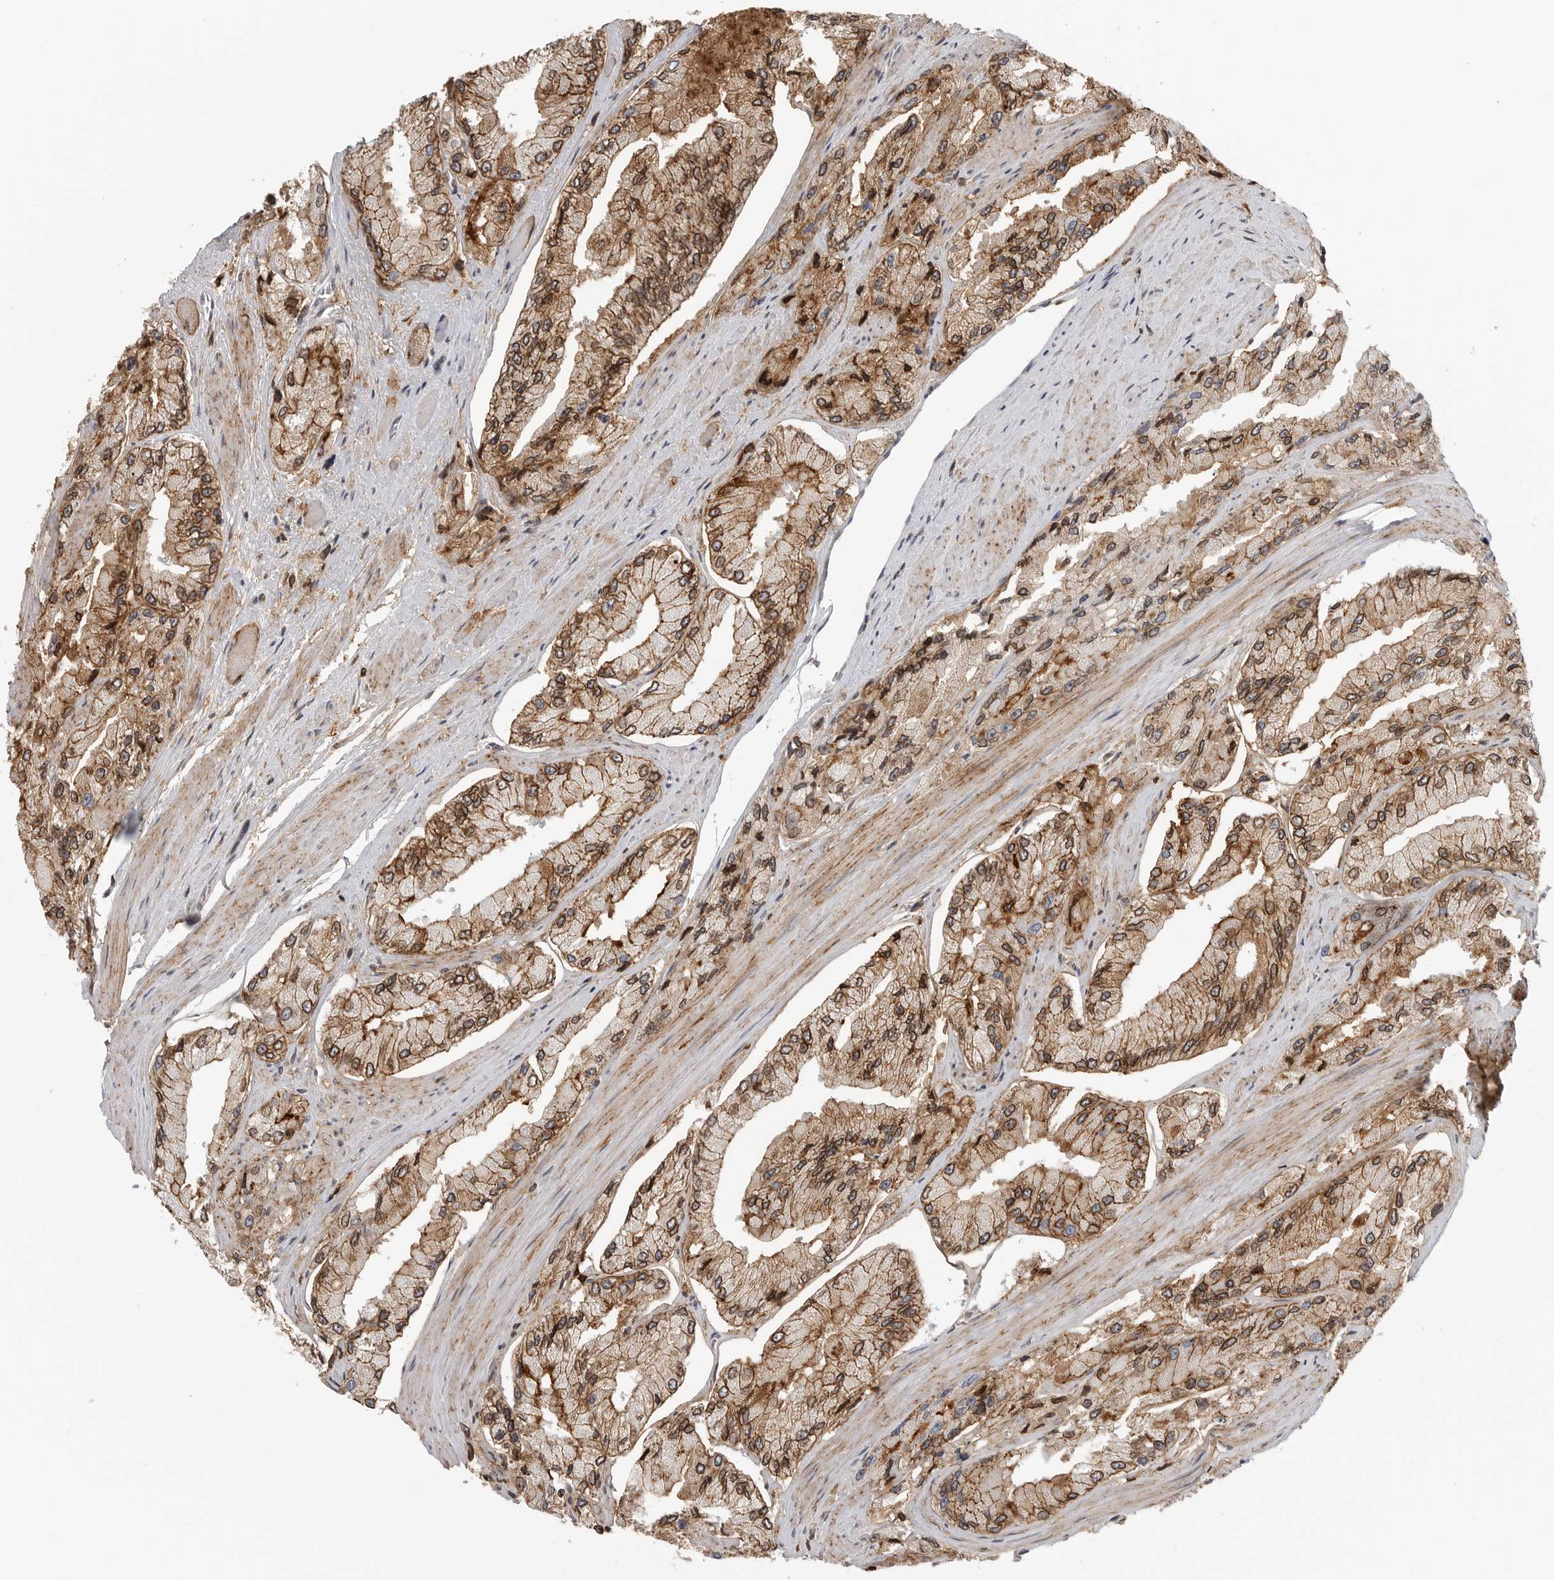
{"staining": {"intensity": "moderate", "quantity": ">75%", "location": "cytoplasmic/membranous,nuclear"}, "tissue": "prostate cancer", "cell_type": "Tumor cells", "image_type": "cancer", "snomed": [{"axis": "morphology", "description": "Adenocarcinoma, High grade"}, {"axis": "topography", "description": "Prostate"}], "caption": "Moderate cytoplasmic/membranous and nuclear protein expression is identified in approximately >75% of tumor cells in prostate high-grade adenocarcinoma.", "gene": "ANXA11", "patient": {"sex": "male", "age": 58}}